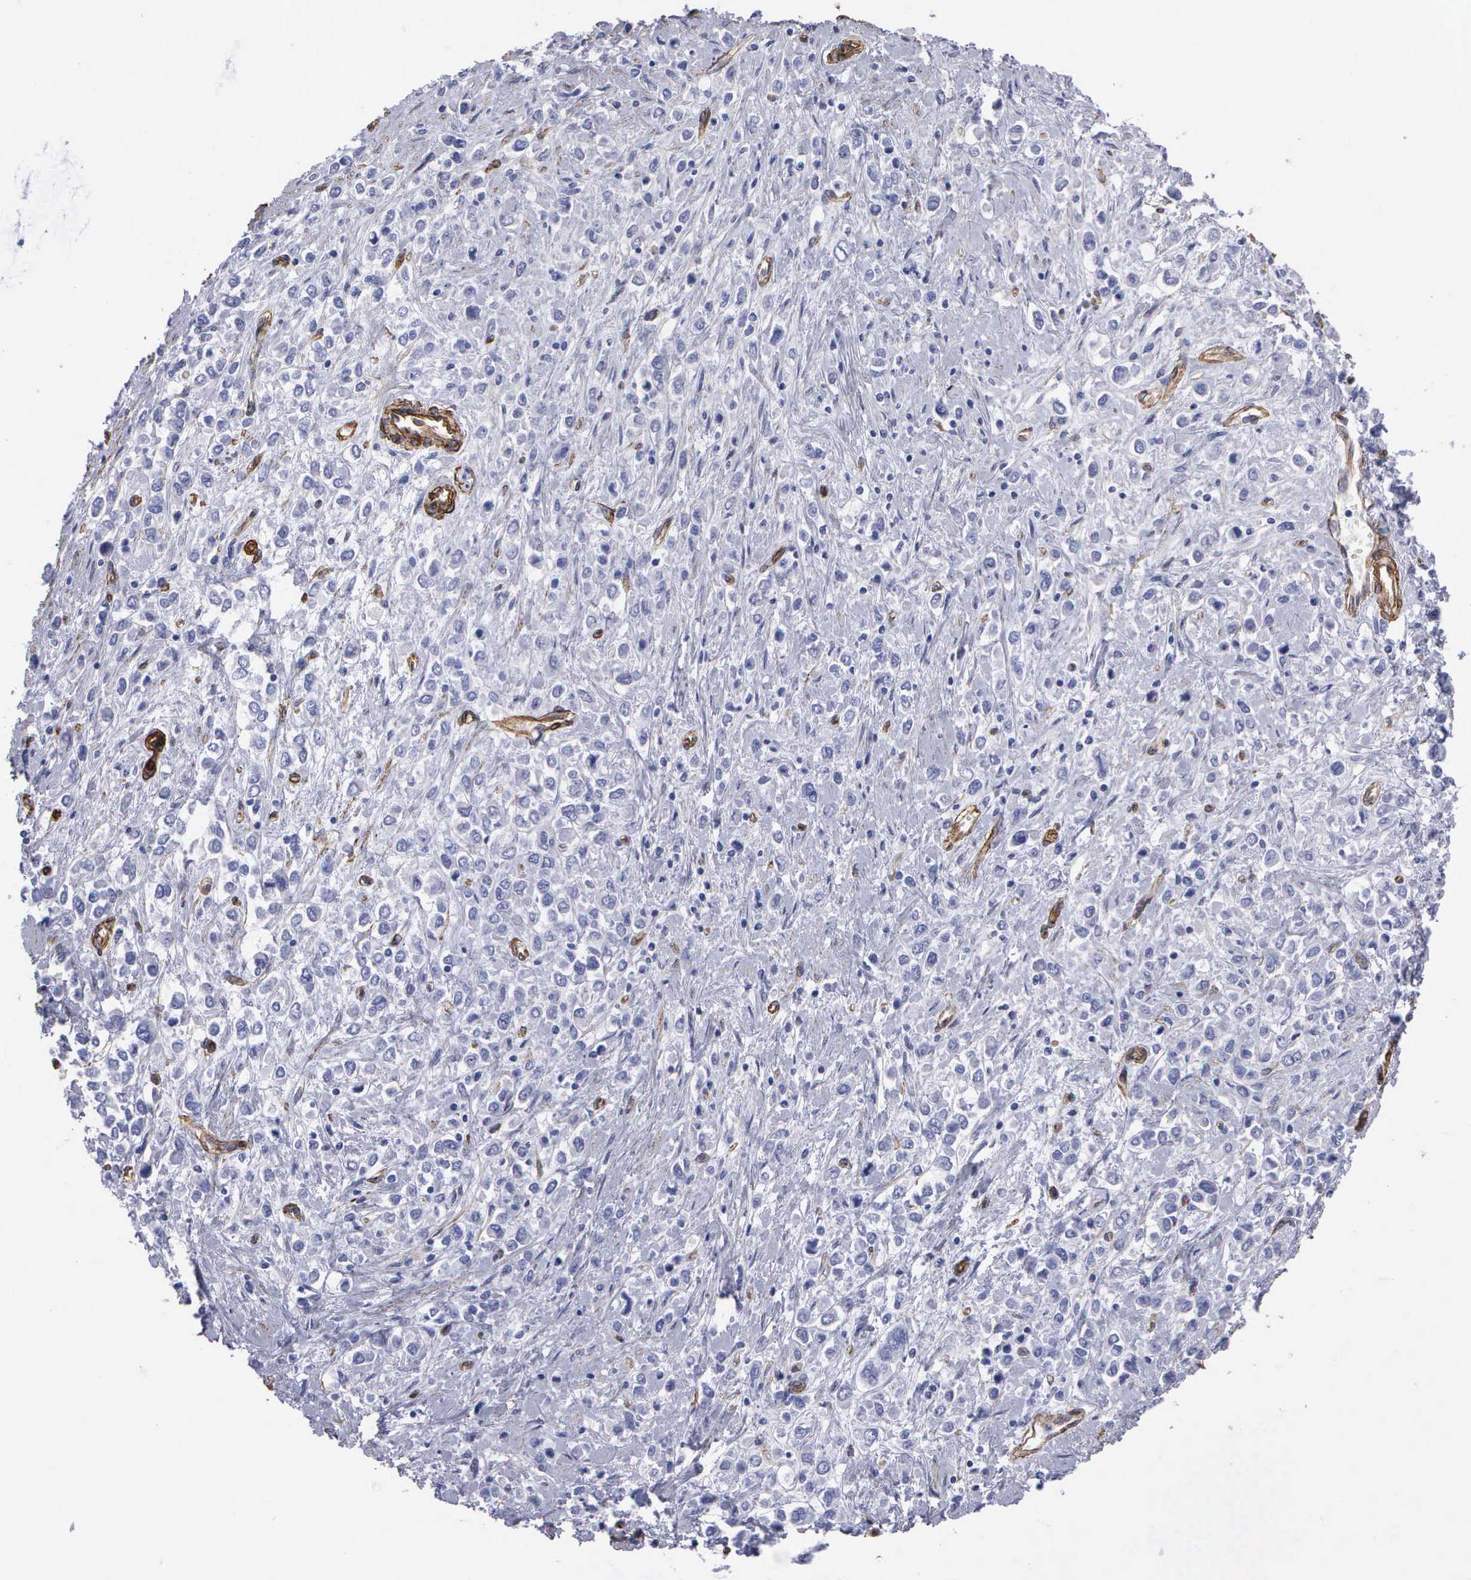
{"staining": {"intensity": "negative", "quantity": "none", "location": "none"}, "tissue": "stomach cancer", "cell_type": "Tumor cells", "image_type": "cancer", "snomed": [{"axis": "morphology", "description": "Adenocarcinoma, NOS"}, {"axis": "topography", "description": "Stomach, upper"}], "caption": "Tumor cells show no significant protein expression in adenocarcinoma (stomach). The staining was performed using DAB (3,3'-diaminobenzidine) to visualize the protein expression in brown, while the nuclei were stained in blue with hematoxylin (Magnification: 20x).", "gene": "MAGEB10", "patient": {"sex": "male", "age": 76}}